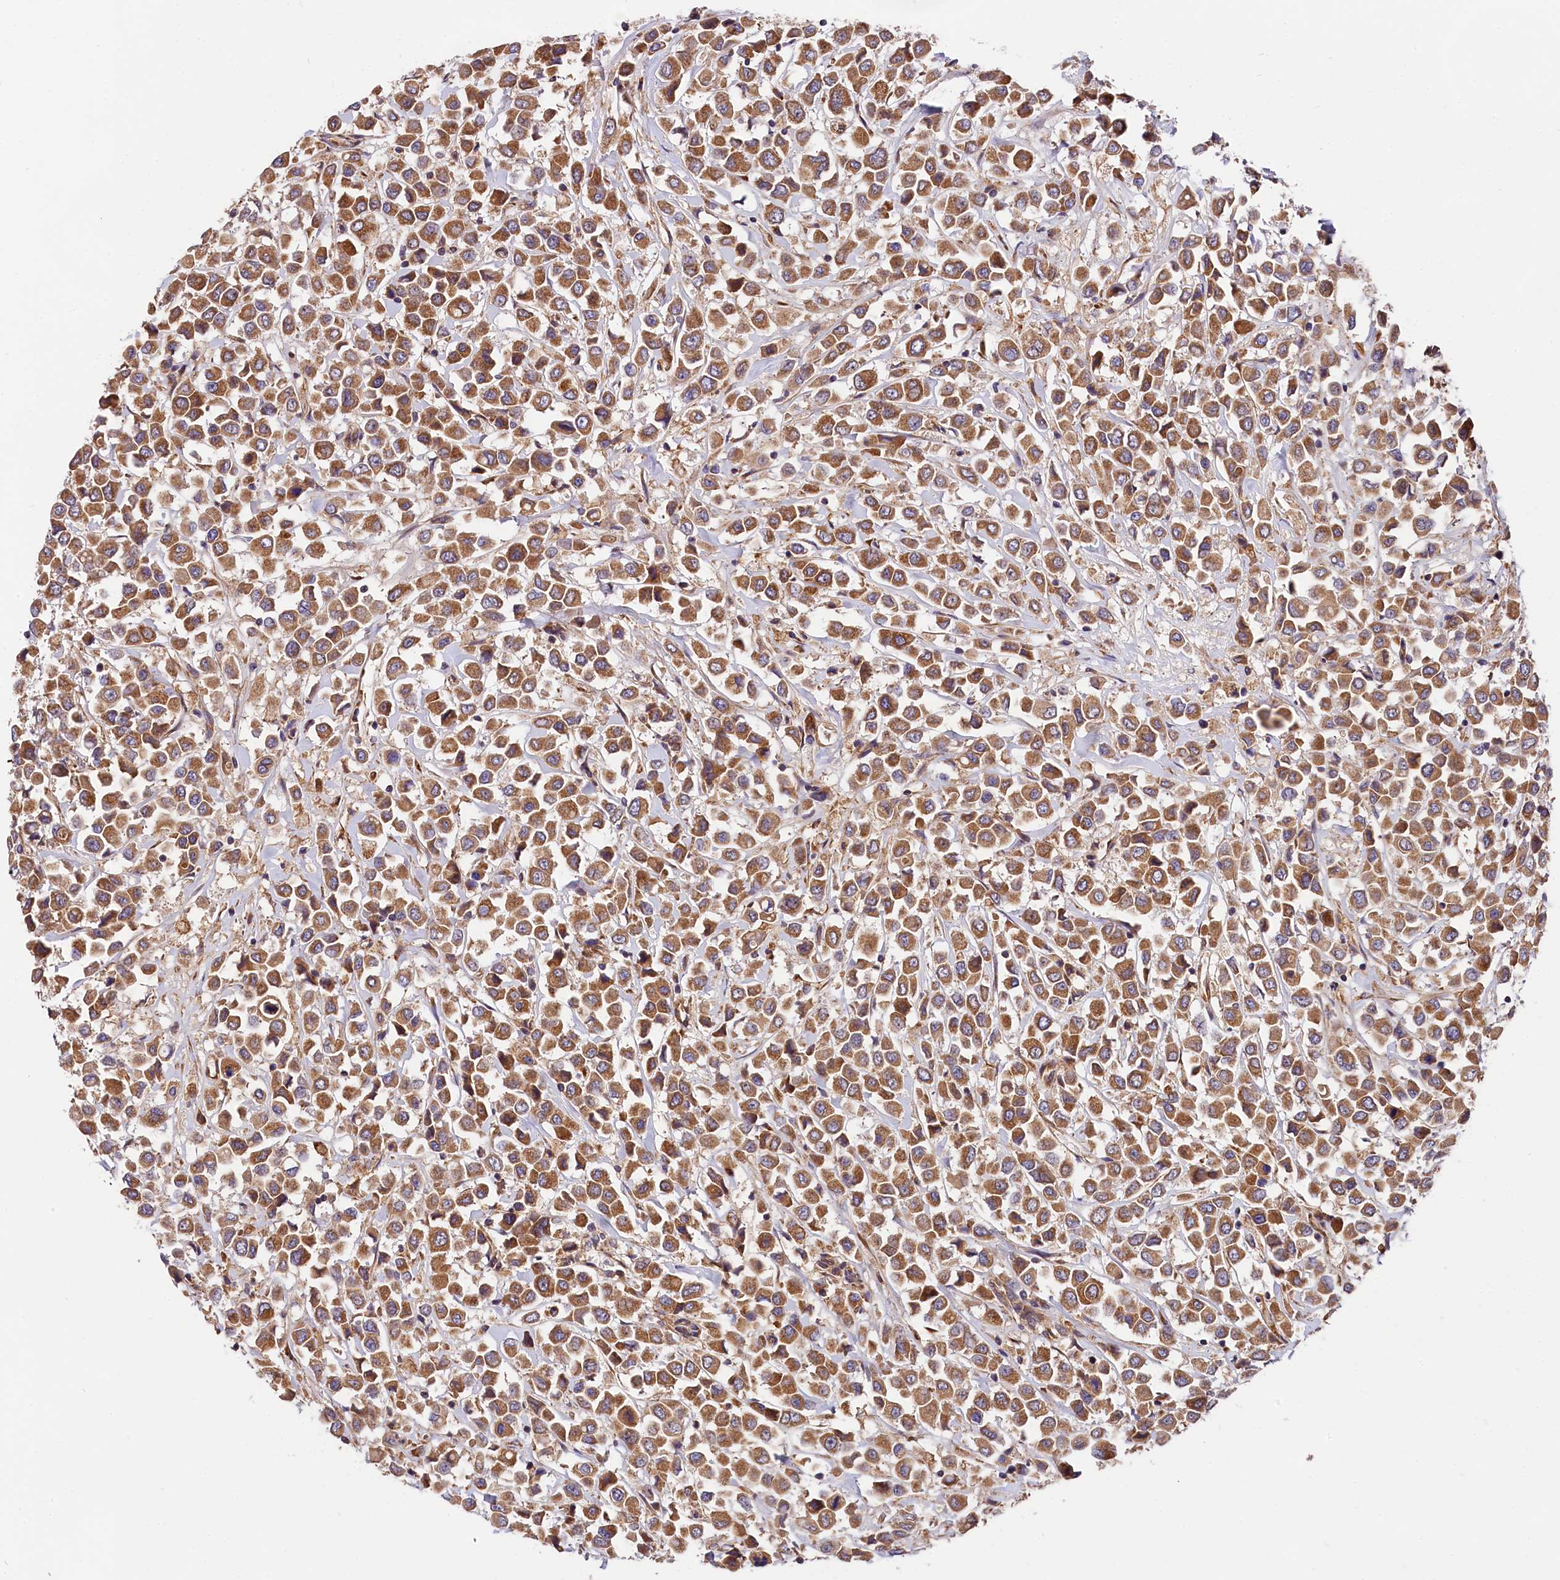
{"staining": {"intensity": "moderate", "quantity": ">75%", "location": "cytoplasmic/membranous"}, "tissue": "breast cancer", "cell_type": "Tumor cells", "image_type": "cancer", "snomed": [{"axis": "morphology", "description": "Duct carcinoma"}, {"axis": "topography", "description": "Breast"}], "caption": "Immunohistochemical staining of human breast invasive ductal carcinoma reveals moderate cytoplasmic/membranous protein expression in about >75% of tumor cells. The staining was performed using DAB (3,3'-diaminobenzidine), with brown indicating positive protein expression. Nuclei are stained blue with hematoxylin.", "gene": "SPG11", "patient": {"sex": "female", "age": 61}}